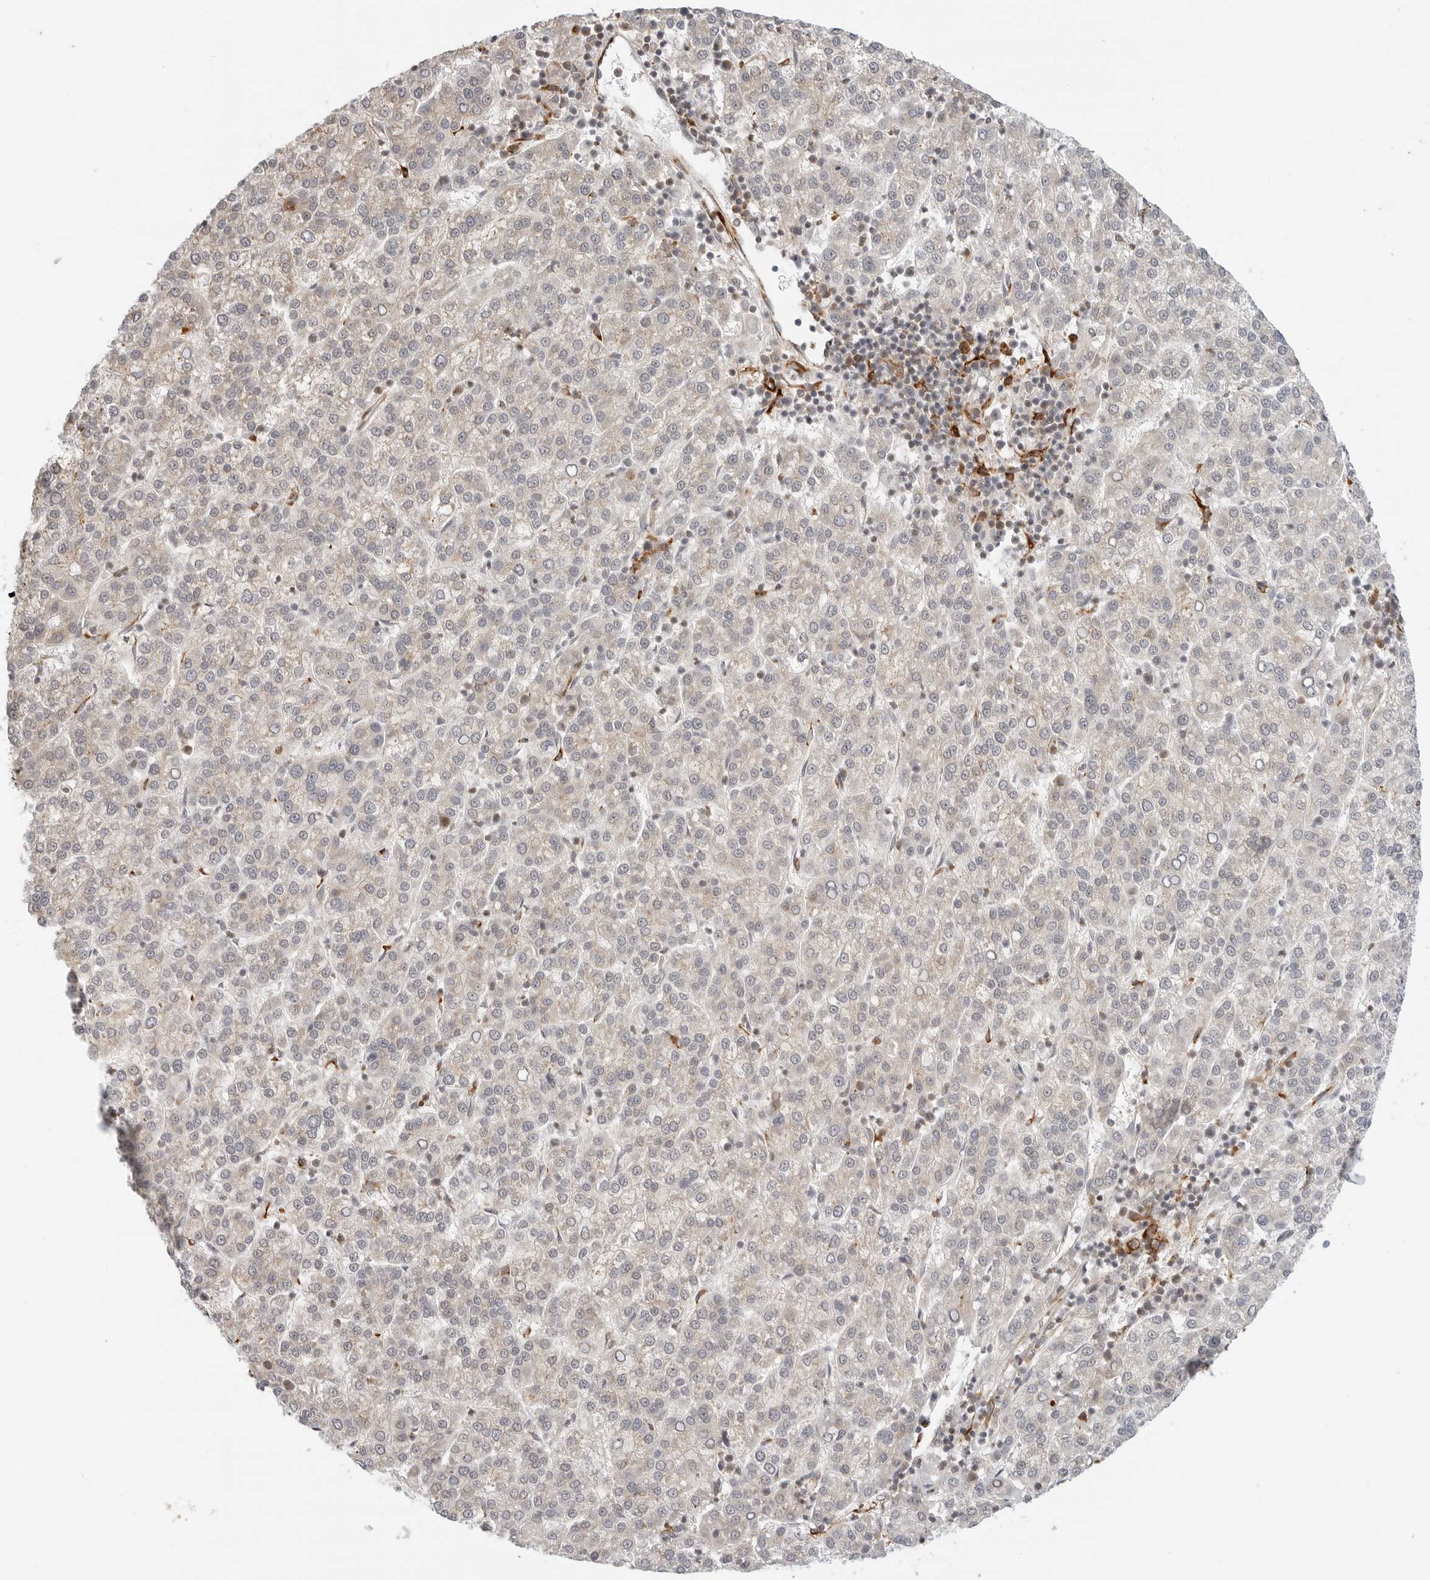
{"staining": {"intensity": "negative", "quantity": "none", "location": "none"}, "tissue": "liver cancer", "cell_type": "Tumor cells", "image_type": "cancer", "snomed": [{"axis": "morphology", "description": "Carcinoma, Hepatocellular, NOS"}, {"axis": "topography", "description": "Liver"}], "caption": "Immunohistochemistry image of liver cancer (hepatocellular carcinoma) stained for a protein (brown), which exhibits no positivity in tumor cells. (Immunohistochemistry (ihc), brightfield microscopy, high magnification).", "gene": "C1QTNF1", "patient": {"sex": "female", "age": 58}}